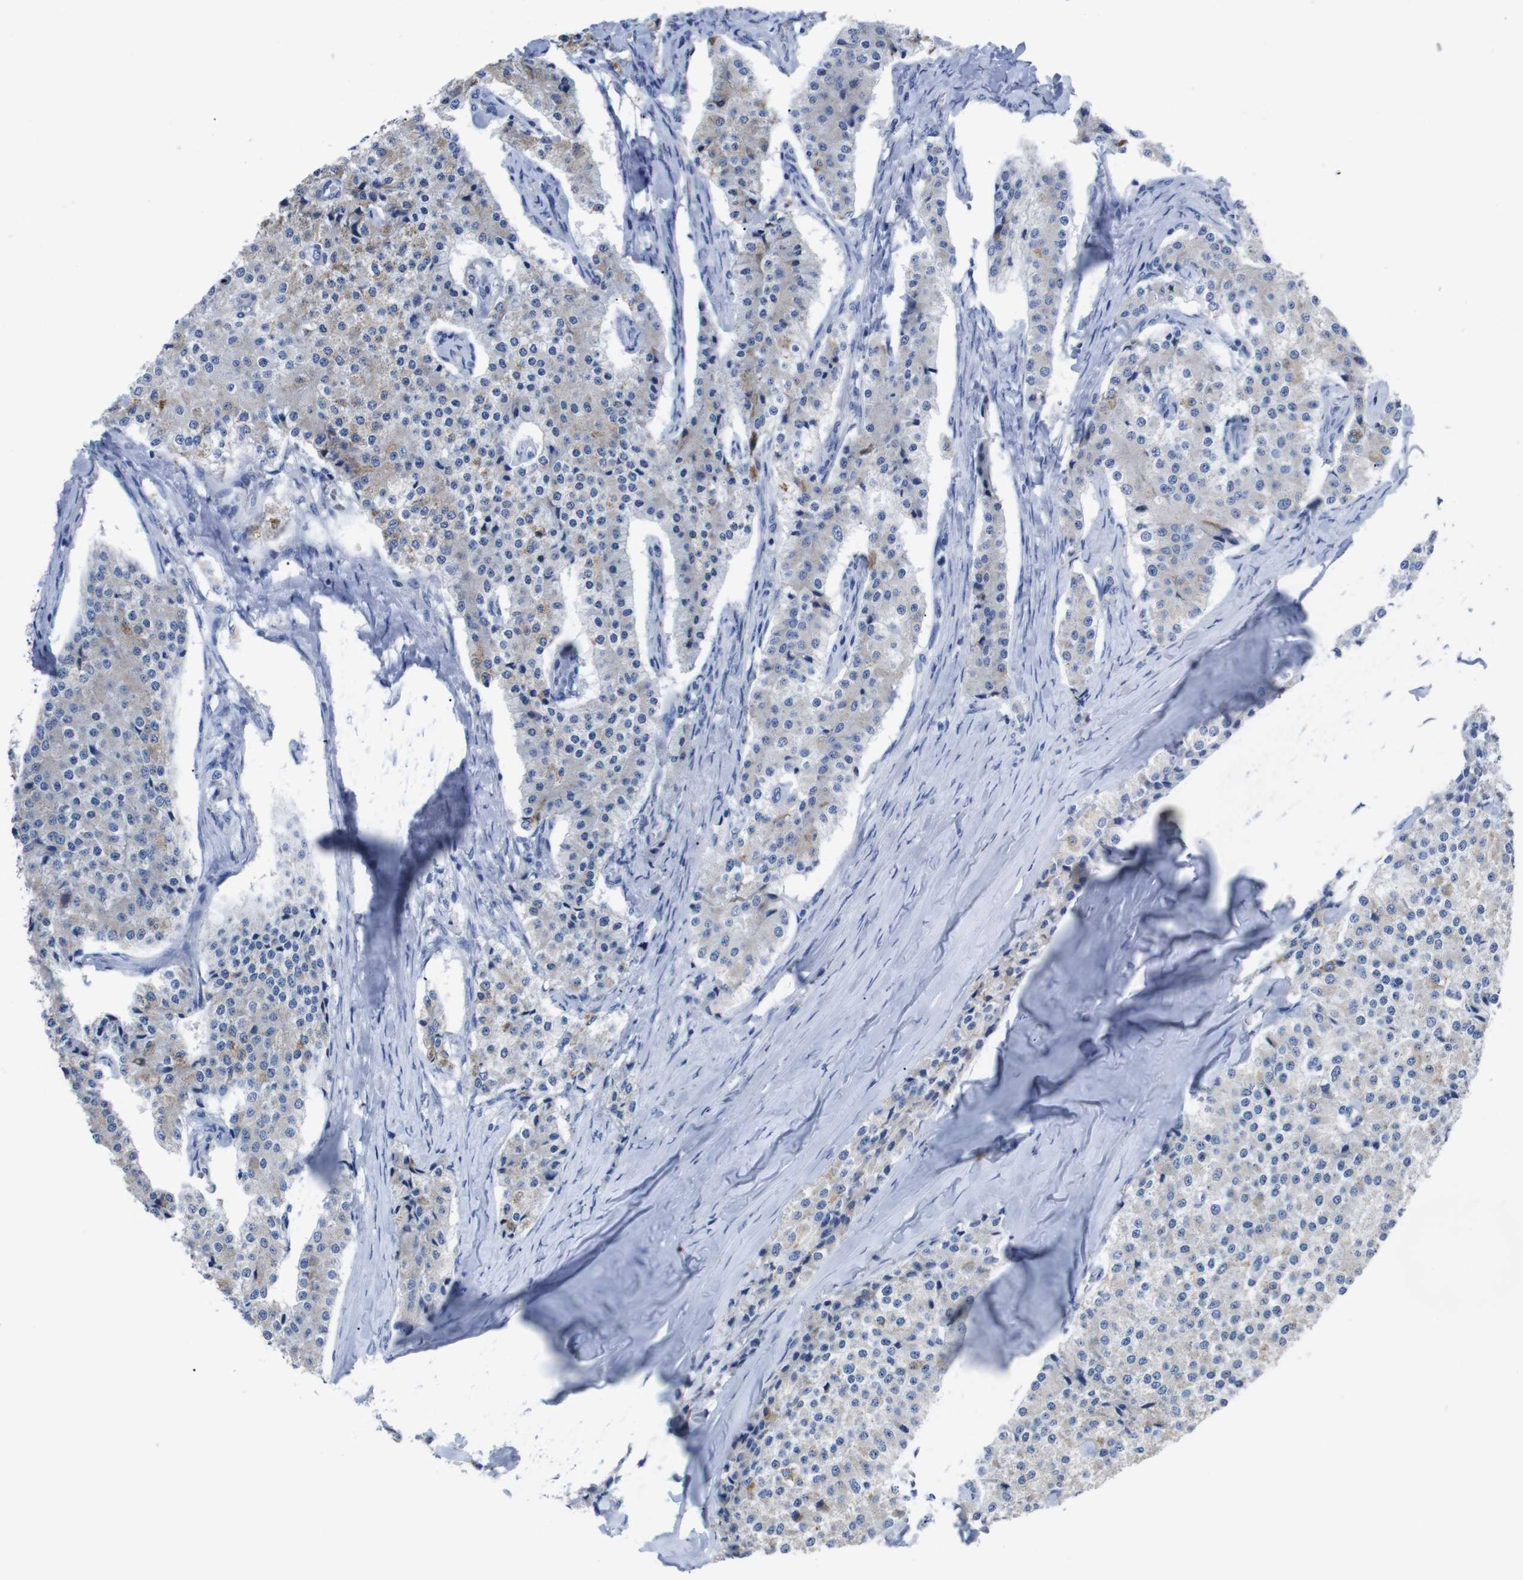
{"staining": {"intensity": "moderate", "quantity": "25%-75%", "location": "cytoplasmic/membranous"}, "tissue": "carcinoid", "cell_type": "Tumor cells", "image_type": "cancer", "snomed": [{"axis": "morphology", "description": "Carcinoid, malignant, NOS"}, {"axis": "topography", "description": "Colon"}], "caption": "The immunohistochemical stain highlights moderate cytoplasmic/membranous positivity in tumor cells of carcinoid tissue. (DAB (3,3'-diaminobenzidine) = brown stain, brightfield microscopy at high magnification).", "gene": "GJB2", "patient": {"sex": "female", "age": 52}}